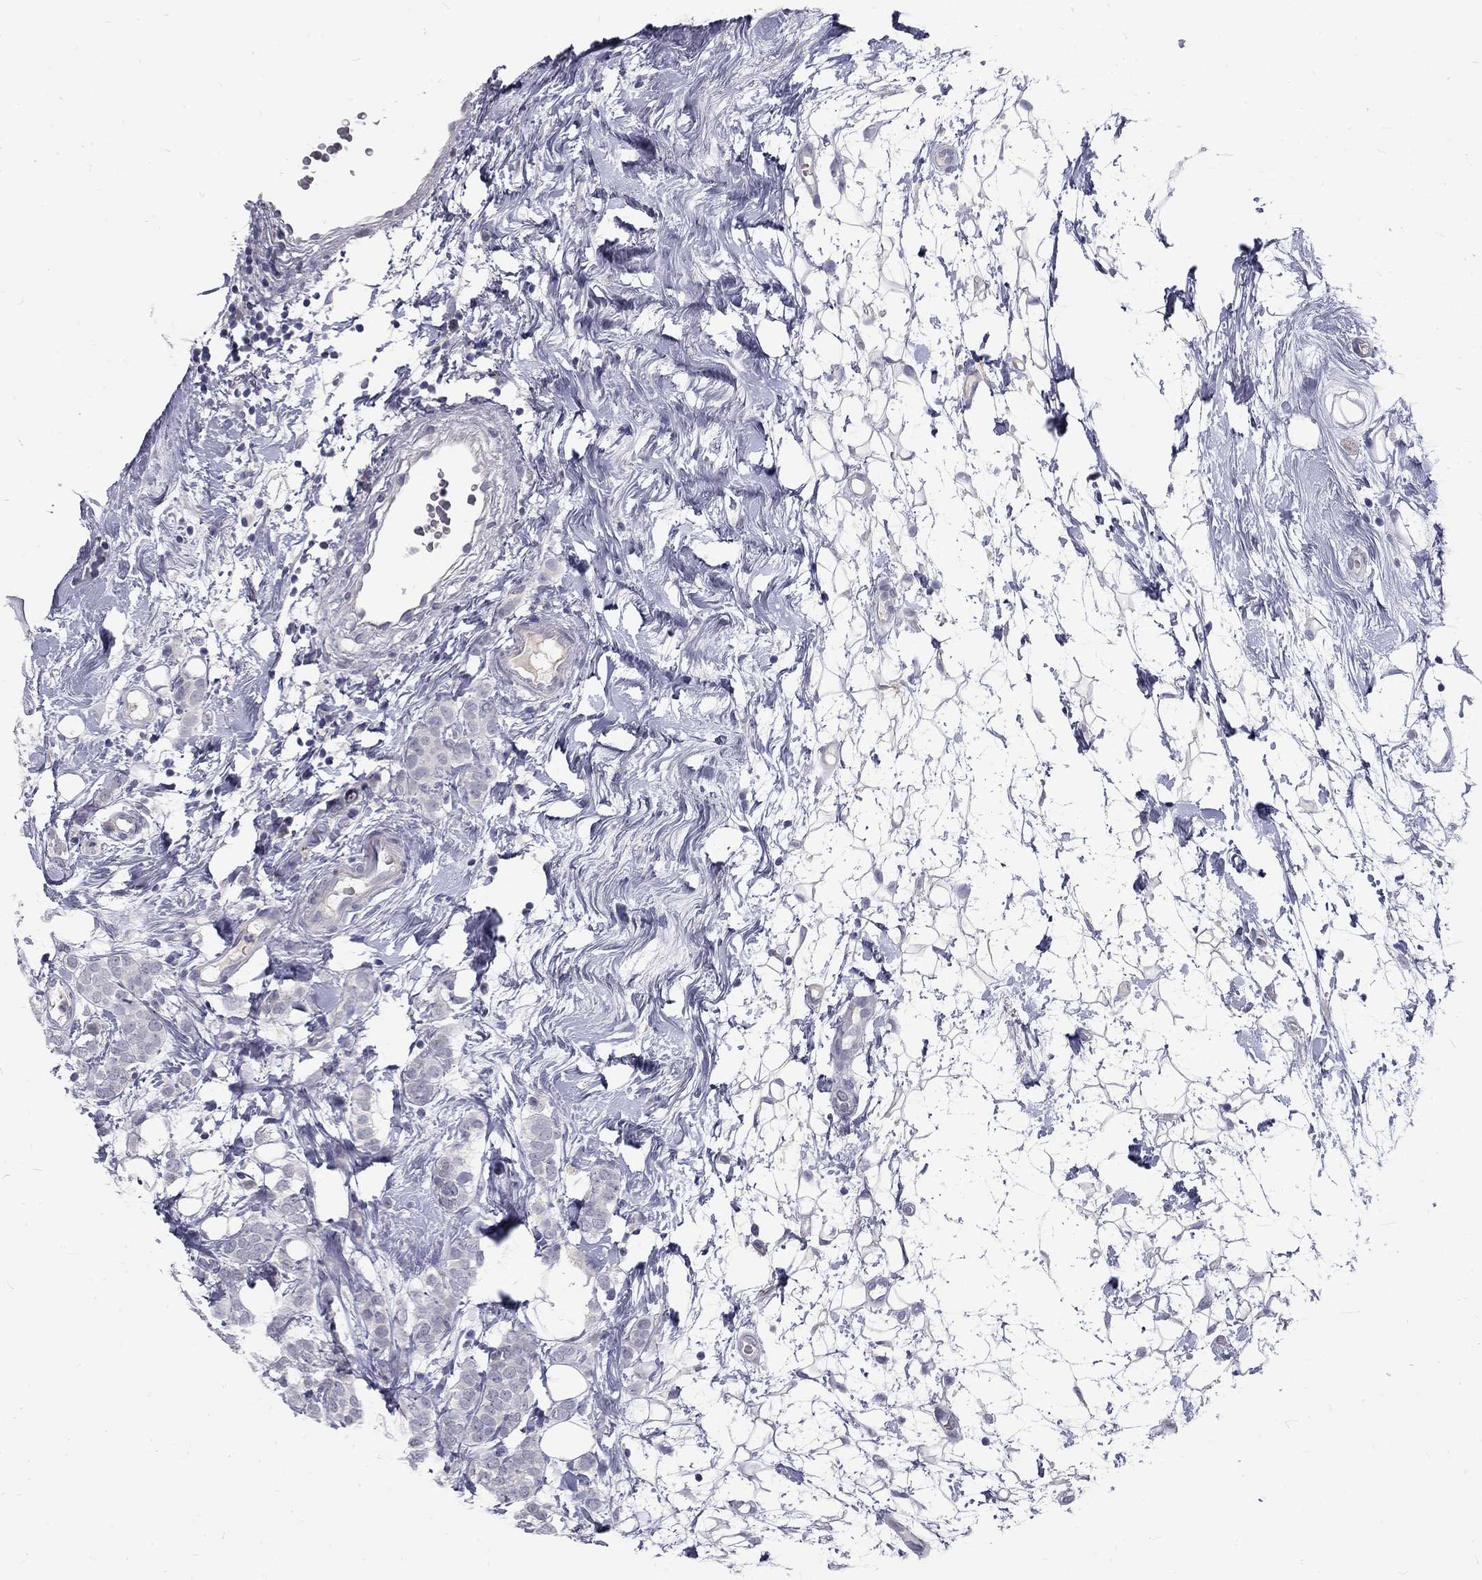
{"staining": {"intensity": "negative", "quantity": "none", "location": "none"}, "tissue": "breast cancer", "cell_type": "Tumor cells", "image_type": "cancer", "snomed": [{"axis": "morphology", "description": "Lobular carcinoma"}, {"axis": "topography", "description": "Breast"}], "caption": "Immunohistochemical staining of lobular carcinoma (breast) exhibits no significant staining in tumor cells.", "gene": "NOS1", "patient": {"sex": "female", "age": 49}}